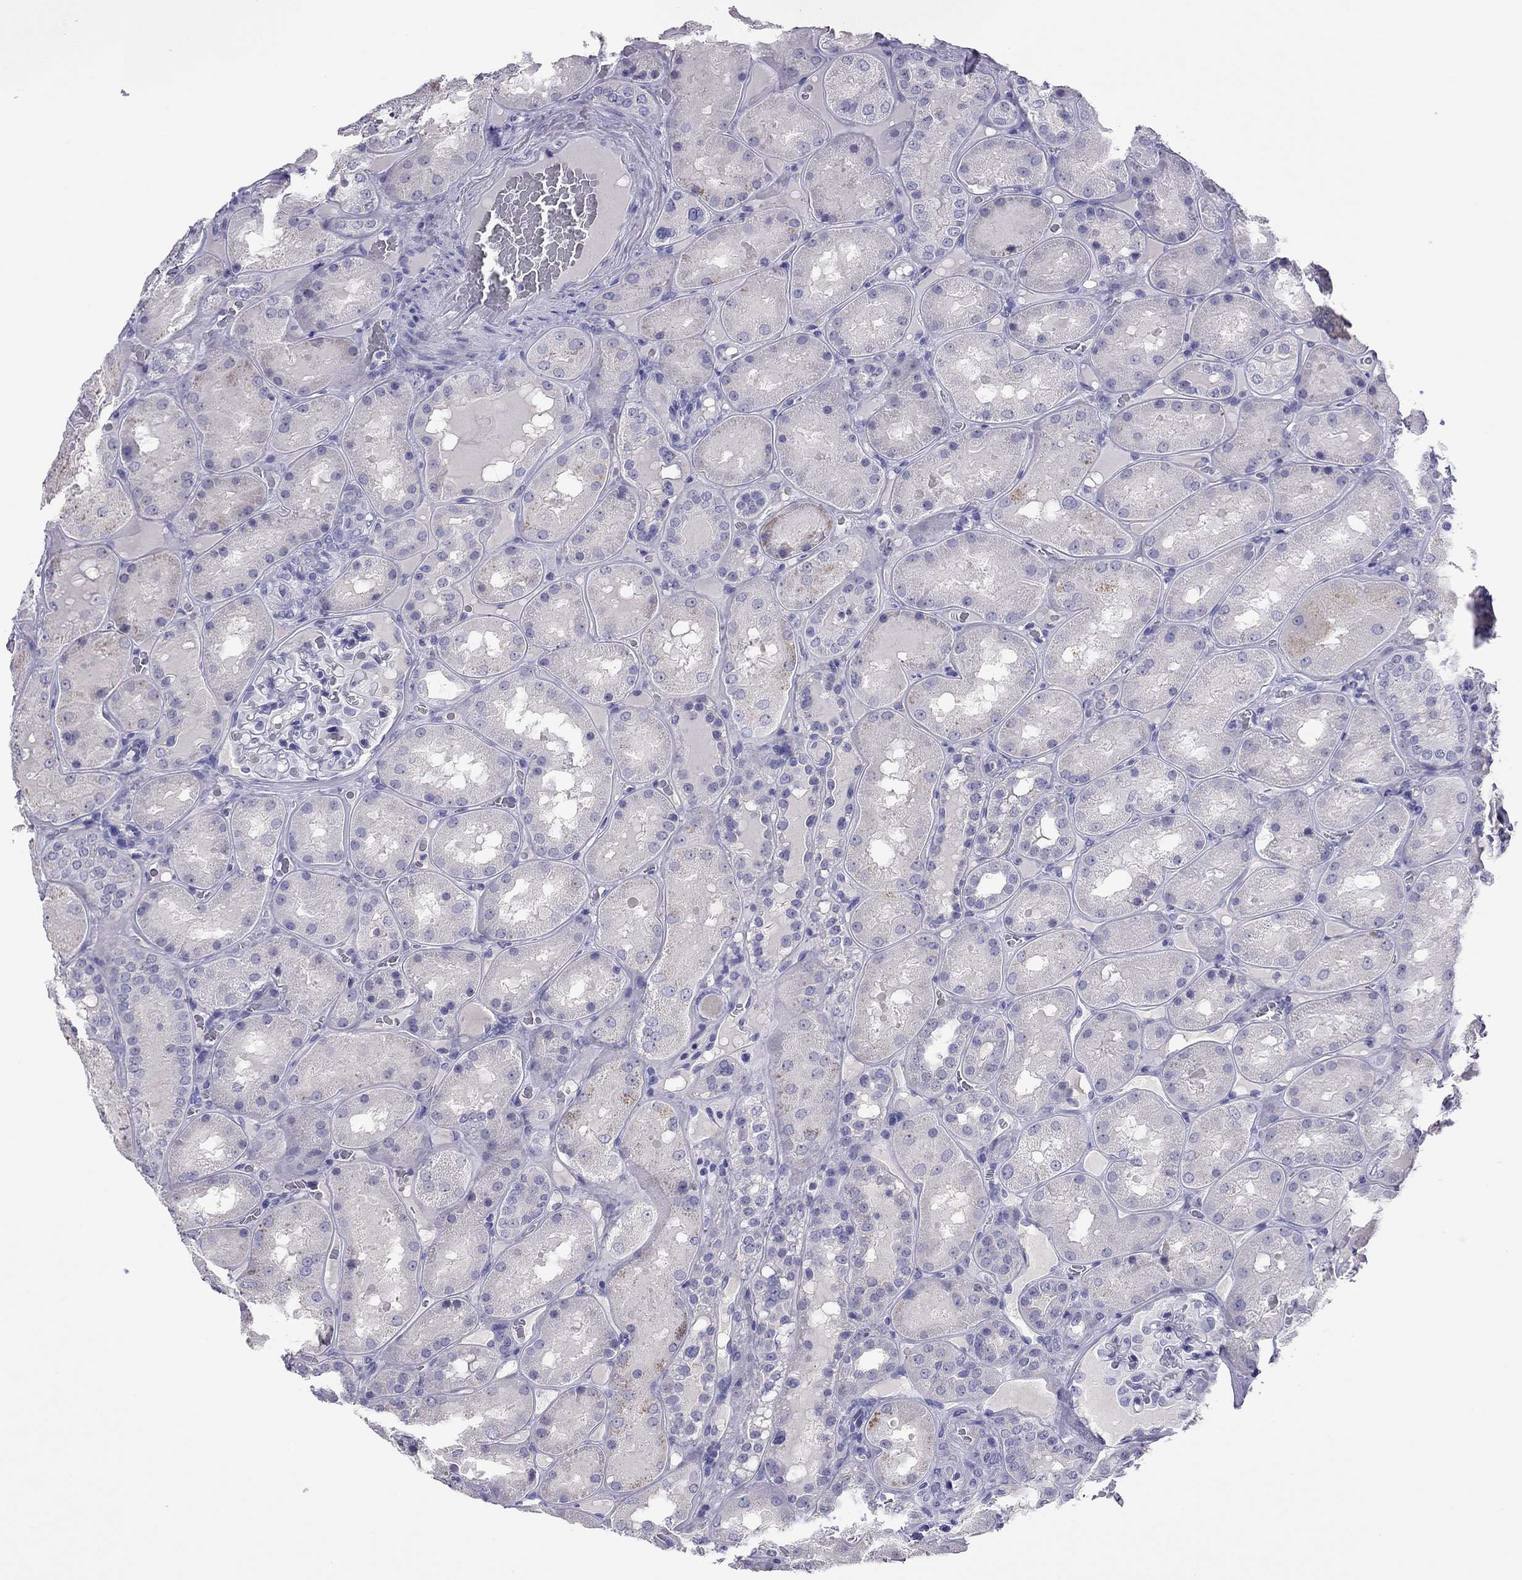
{"staining": {"intensity": "negative", "quantity": "none", "location": "none"}, "tissue": "kidney", "cell_type": "Cells in glomeruli", "image_type": "normal", "snomed": [{"axis": "morphology", "description": "Normal tissue, NOS"}, {"axis": "topography", "description": "Kidney"}], "caption": "This image is of normal kidney stained with immunohistochemistry (IHC) to label a protein in brown with the nuclei are counter-stained blue. There is no staining in cells in glomeruli. Brightfield microscopy of IHC stained with DAB (brown) and hematoxylin (blue), captured at high magnification.", "gene": "ODF4", "patient": {"sex": "male", "age": 73}}